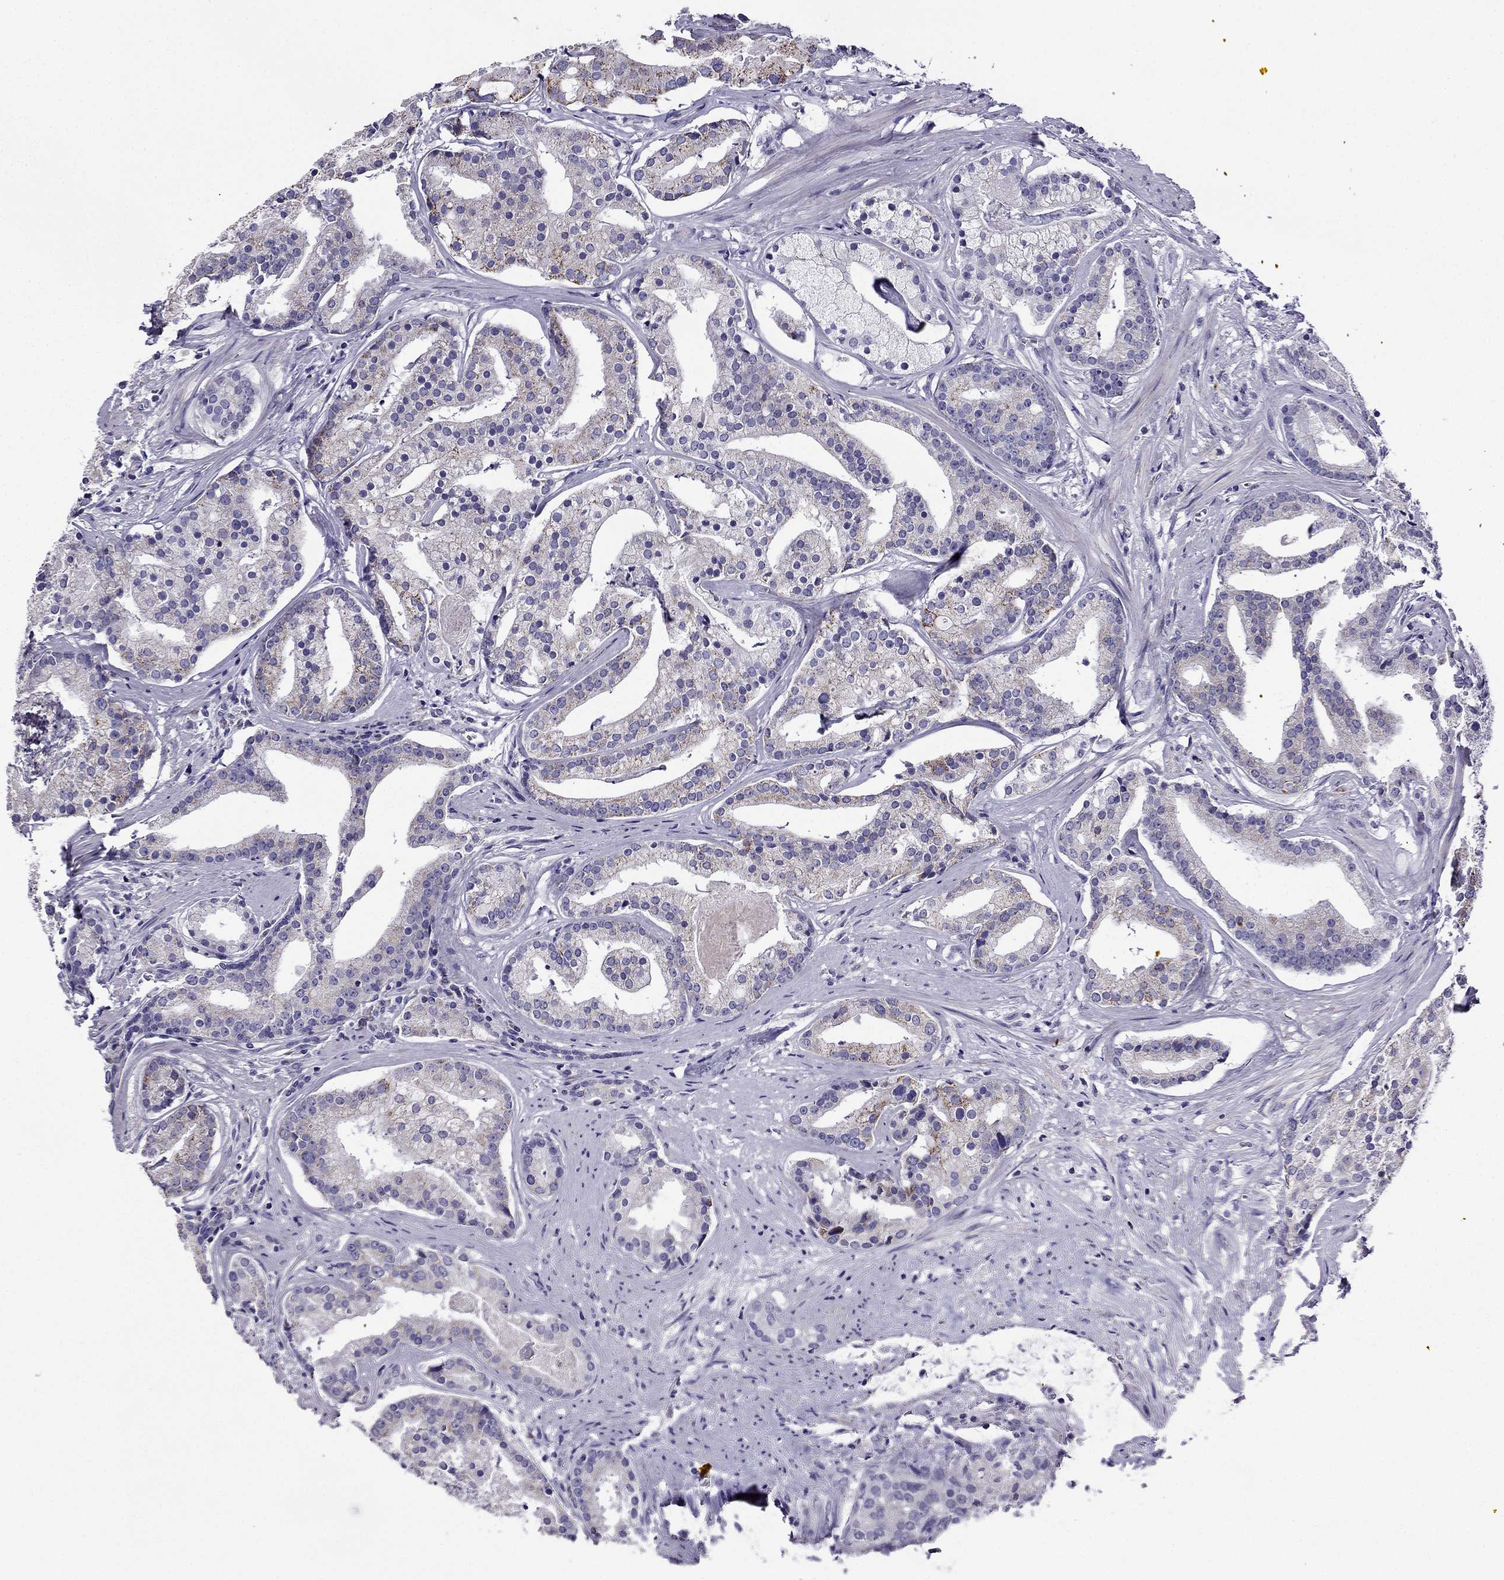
{"staining": {"intensity": "moderate", "quantity": "<25%", "location": "cytoplasmic/membranous"}, "tissue": "prostate cancer", "cell_type": "Tumor cells", "image_type": "cancer", "snomed": [{"axis": "morphology", "description": "Adenocarcinoma, NOS"}, {"axis": "topography", "description": "Prostate and seminal vesicle, NOS"}, {"axis": "topography", "description": "Prostate"}], "caption": "Immunohistochemical staining of human prostate cancer (adenocarcinoma) reveals low levels of moderate cytoplasmic/membranous protein staining in about <25% of tumor cells.", "gene": "KIF5A", "patient": {"sex": "male", "age": 44}}